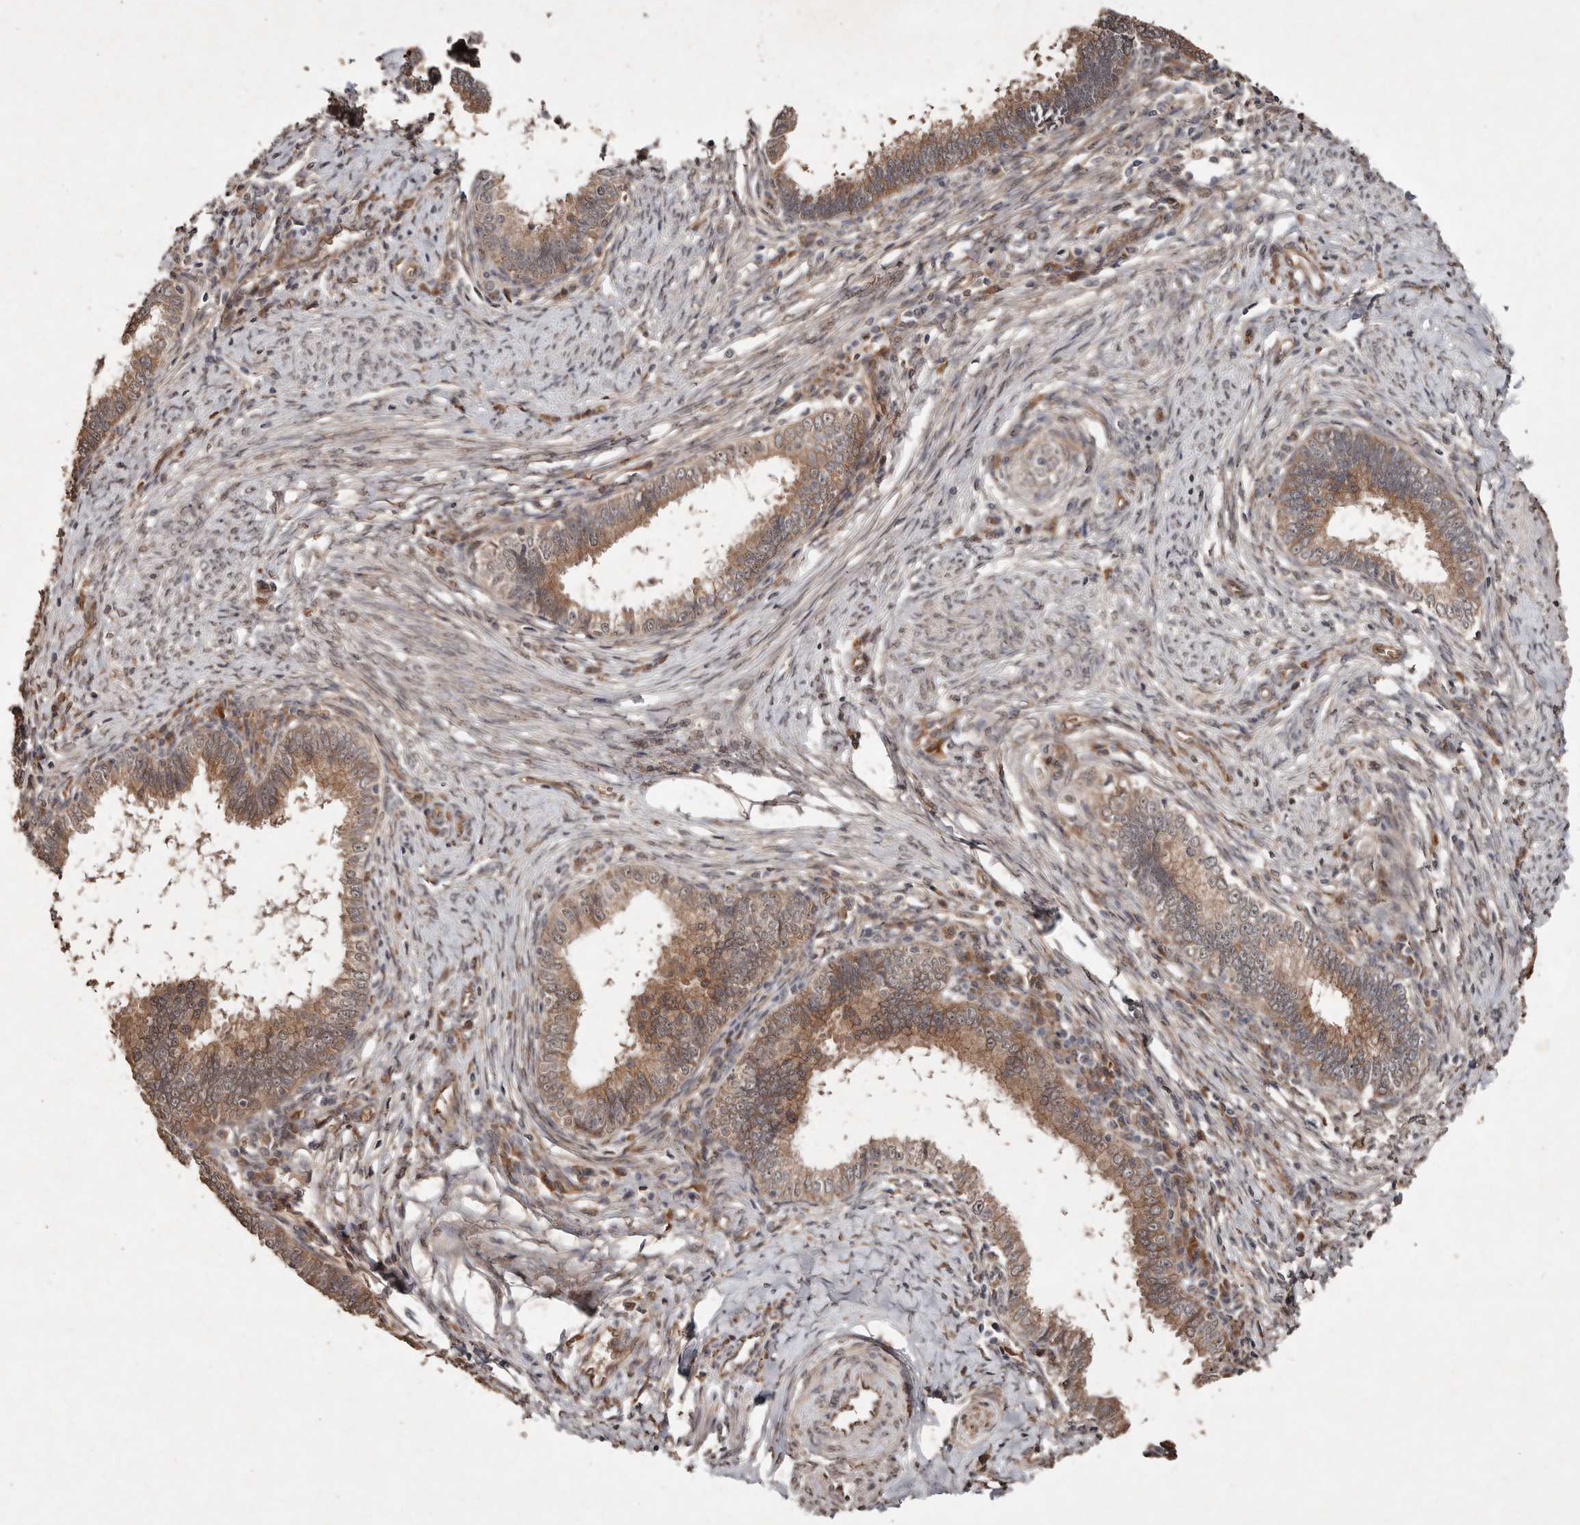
{"staining": {"intensity": "moderate", "quantity": ">75%", "location": "cytoplasmic/membranous"}, "tissue": "cervical cancer", "cell_type": "Tumor cells", "image_type": "cancer", "snomed": [{"axis": "morphology", "description": "Adenocarcinoma, NOS"}, {"axis": "topography", "description": "Cervix"}], "caption": "Moderate cytoplasmic/membranous expression is present in approximately >75% of tumor cells in adenocarcinoma (cervical).", "gene": "DIP2C", "patient": {"sex": "female", "age": 36}}